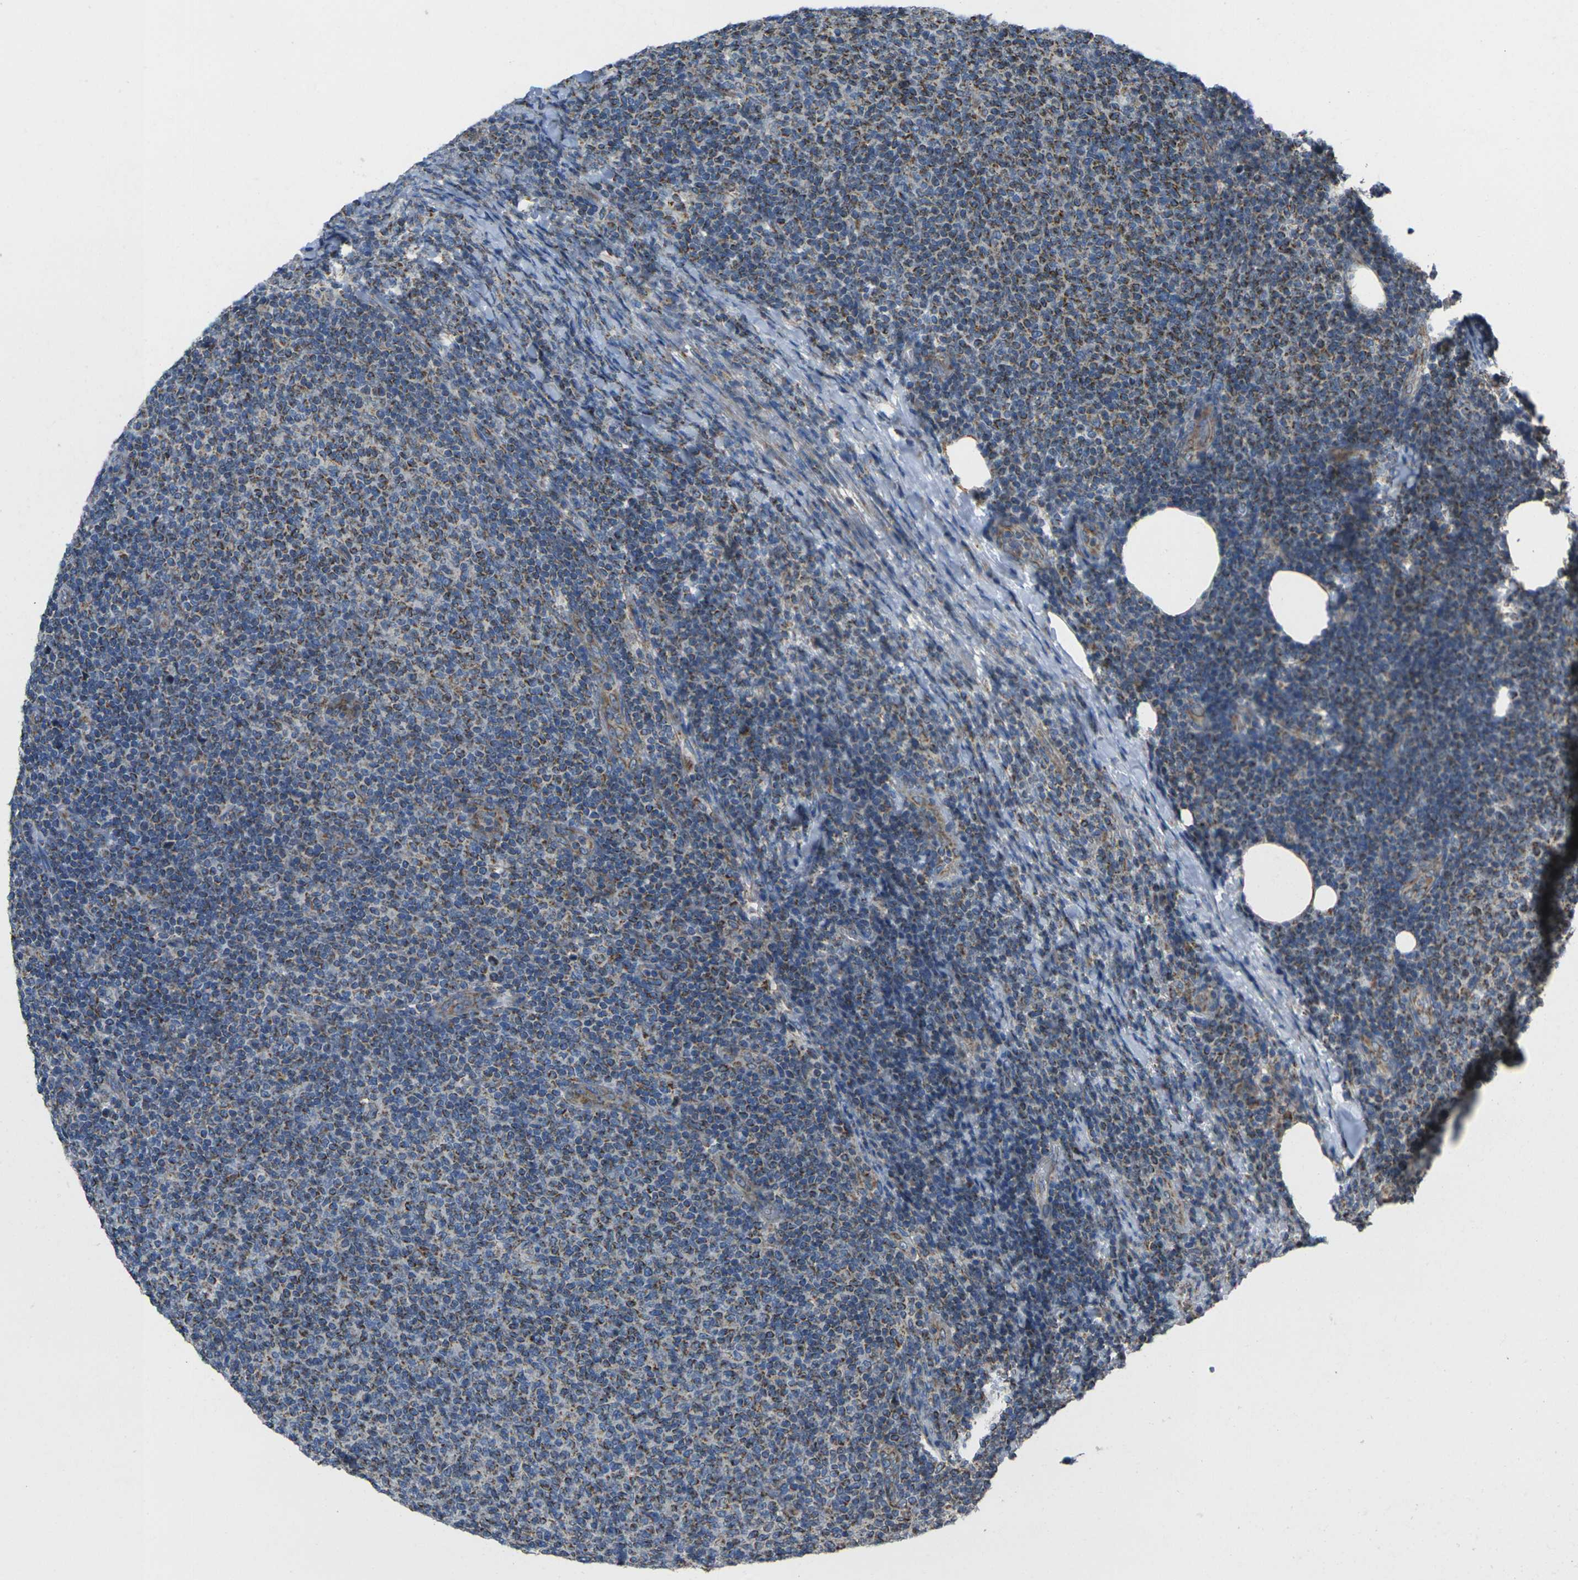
{"staining": {"intensity": "moderate", "quantity": "<25%", "location": "cytoplasmic/membranous"}, "tissue": "lymphoma", "cell_type": "Tumor cells", "image_type": "cancer", "snomed": [{"axis": "morphology", "description": "Malignant lymphoma, non-Hodgkin's type, Low grade"}, {"axis": "topography", "description": "Lymph node"}], "caption": "This is an image of immunohistochemistry staining of malignant lymphoma, non-Hodgkin's type (low-grade), which shows moderate staining in the cytoplasmic/membranous of tumor cells.", "gene": "TMEM120B", "patient": {"sex": "male", "age": 66}}